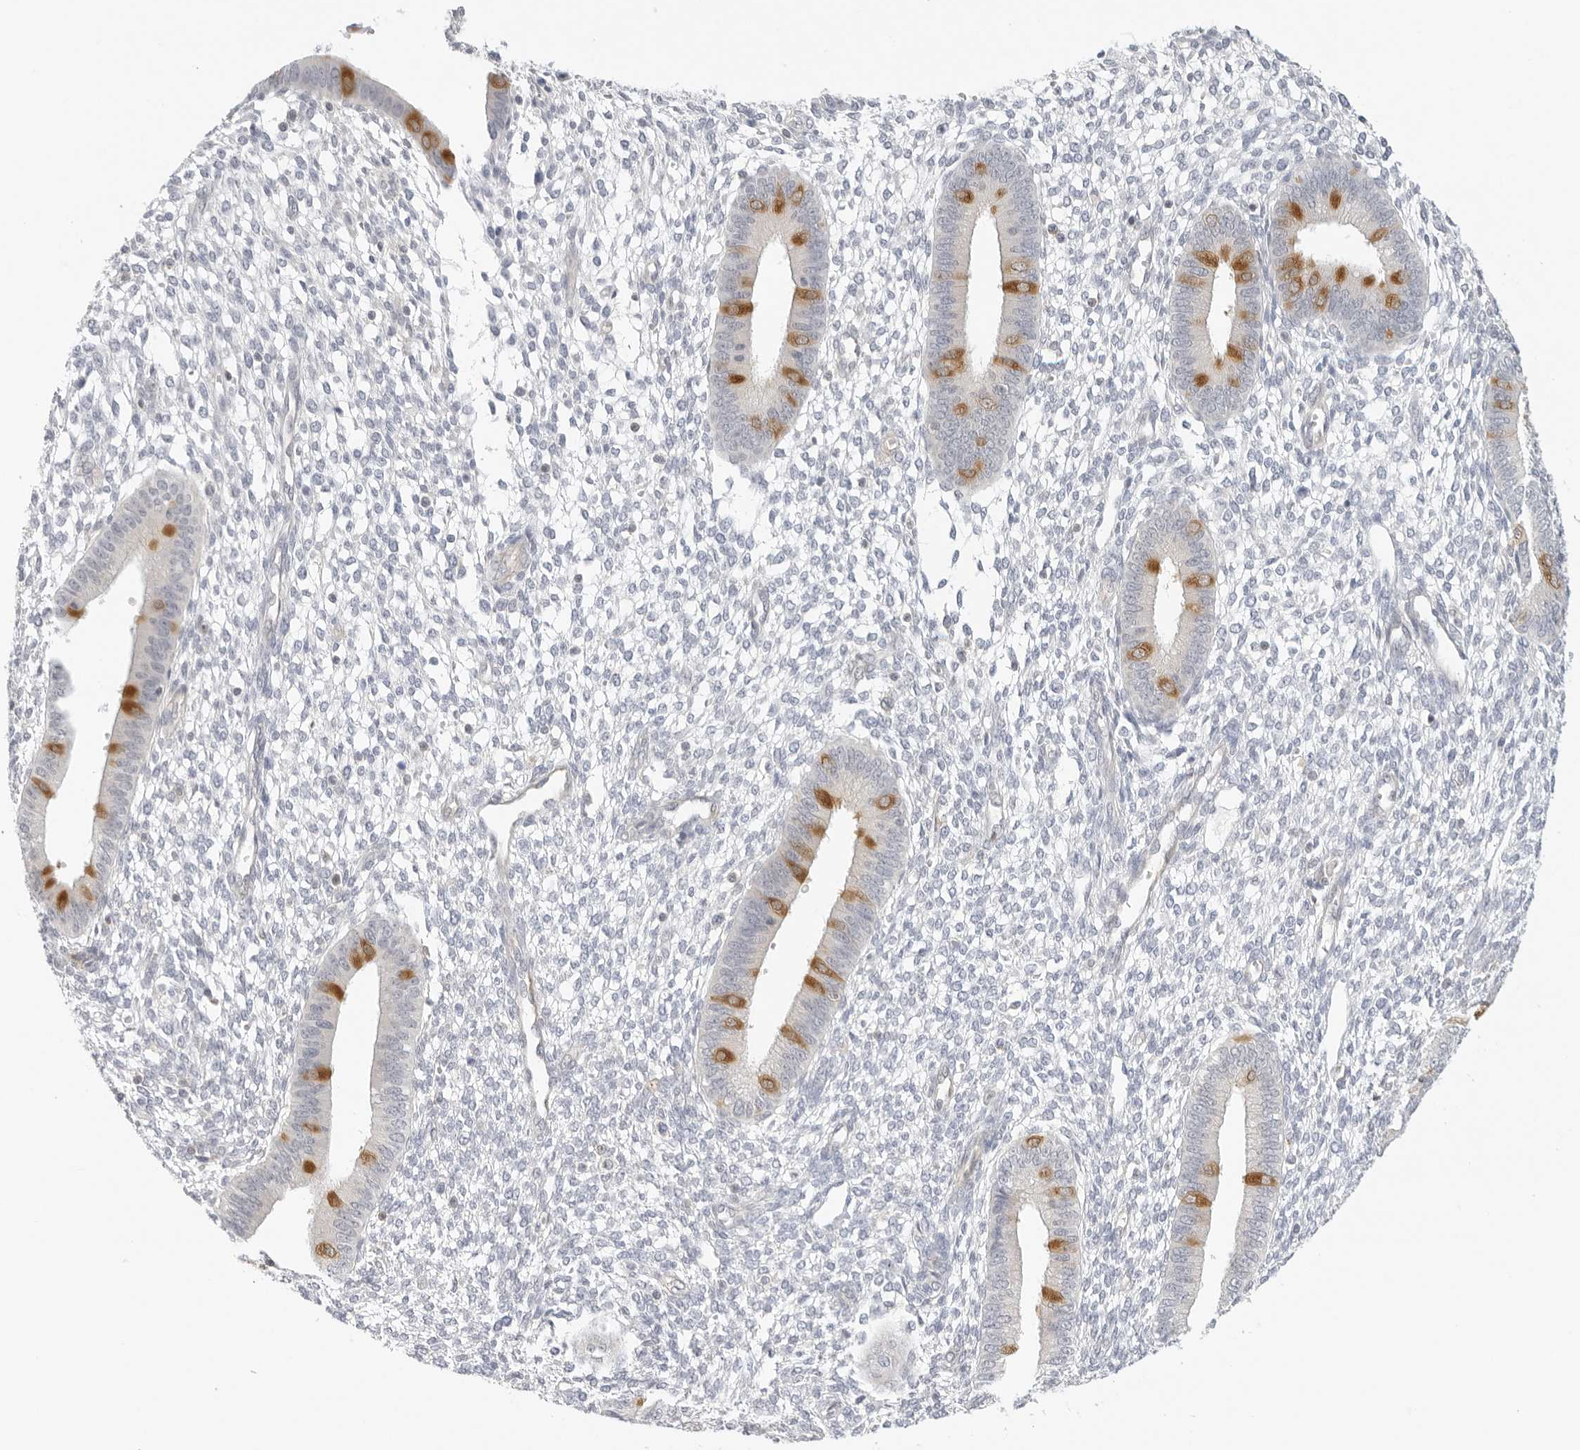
{"staining": {"intensity": "negative", "quantity": "none", "location": "none"}, "tissue": "endometrium", "cell_type": "Cells in endometrial stroma", "image_type": "normal", "snomed": [{"axis": "morphology", "description": "Normal tissue, NOS"}, {"axis": "topography", "description": "Endometrium"}], "caption": "DAB immunohistochemical staining of benign endometrium displays no significant expression in cells in endometrial stroma.", "gene": "OSCP1", "patient": {"sex": "female", "age": 46}}